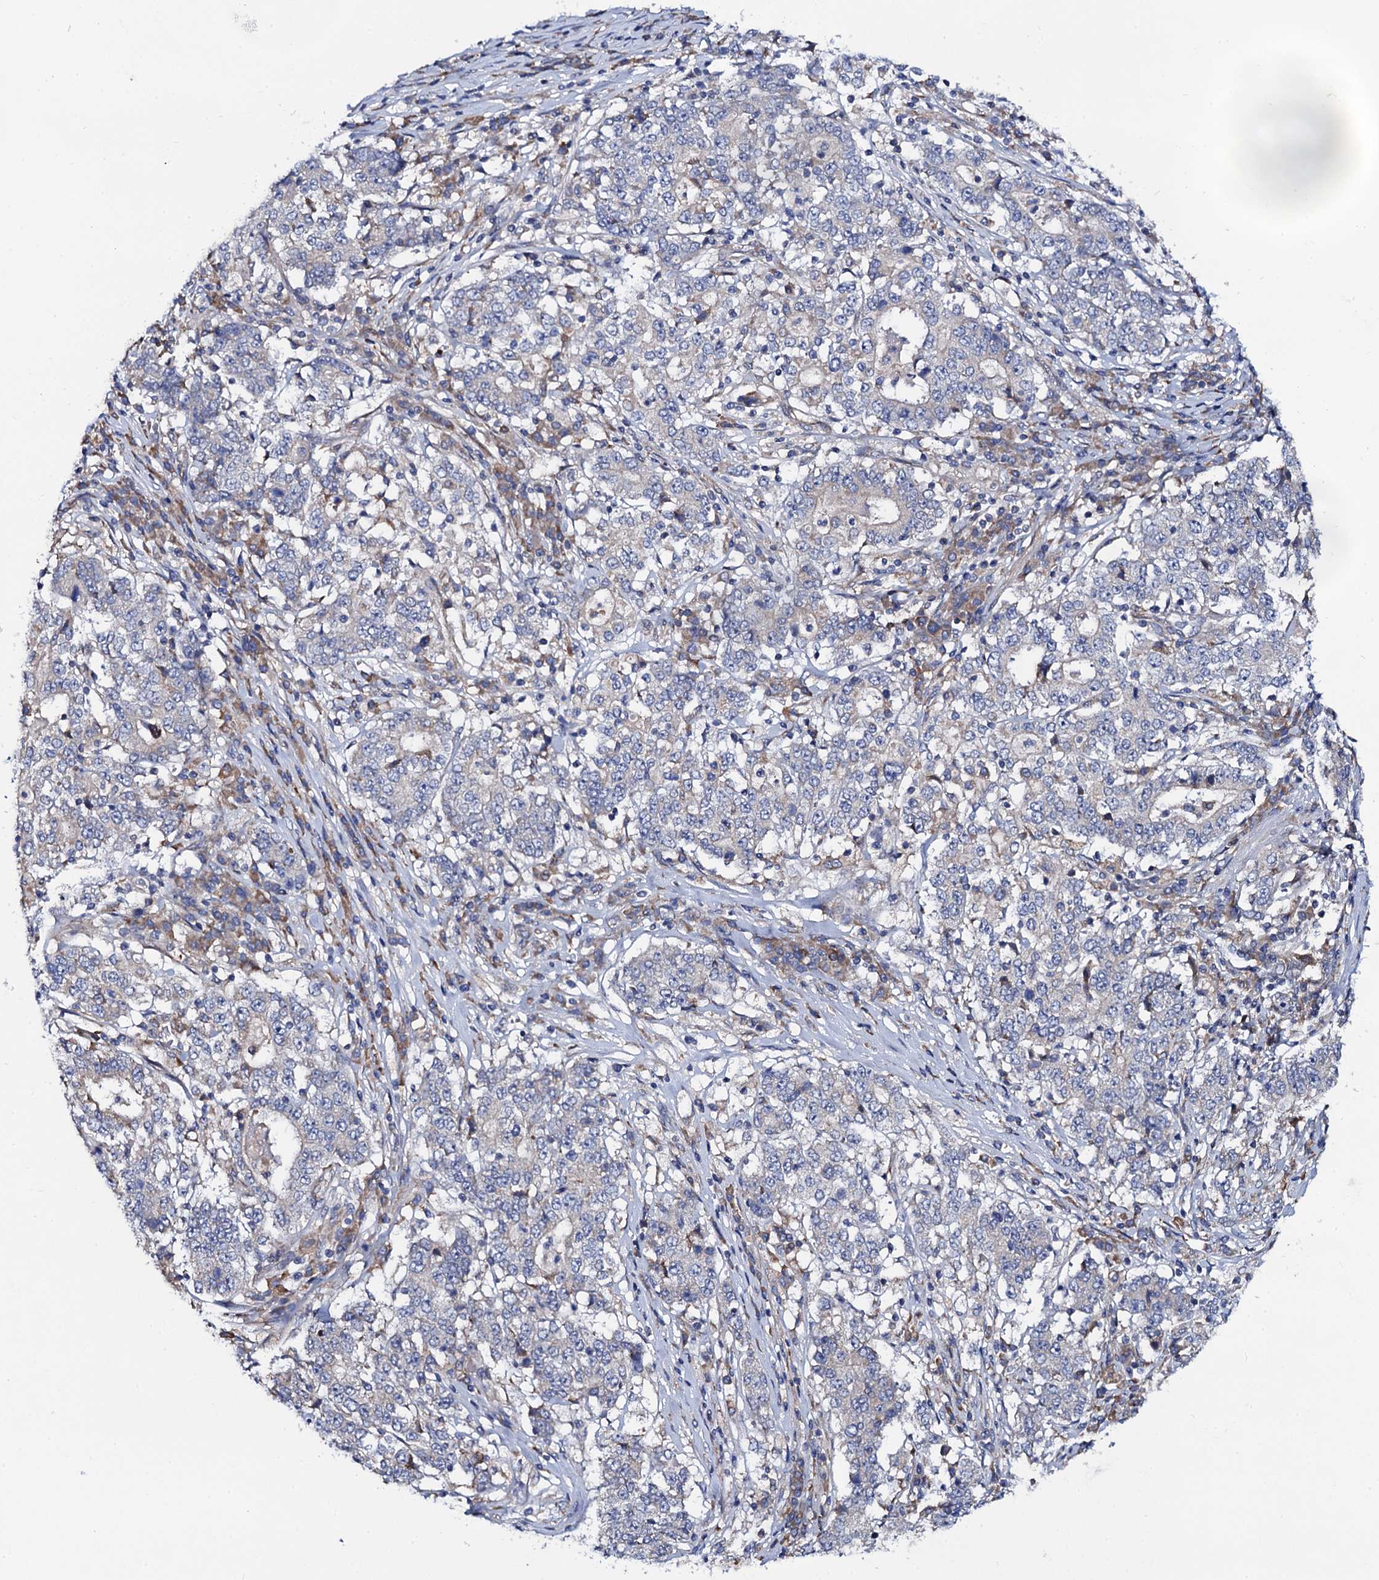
{"staining": {"intensity": "negative", "quantity": "none", "location": "none"}, "tissue": "stomach cancer", "cell_type": "Tumor cells", "image_type": "cancer", "snomed": [{"axis": "morphology", "description": "Adenocarcinoma, NOS"}, {"axis": "topography", "description": "Stomach"}], "caption": "Immunohistochemistry of human stomach cancer reveals no expression in tumor cells.", "gene": "PGLS", "patient": {"sex": "male", "age": 59}}